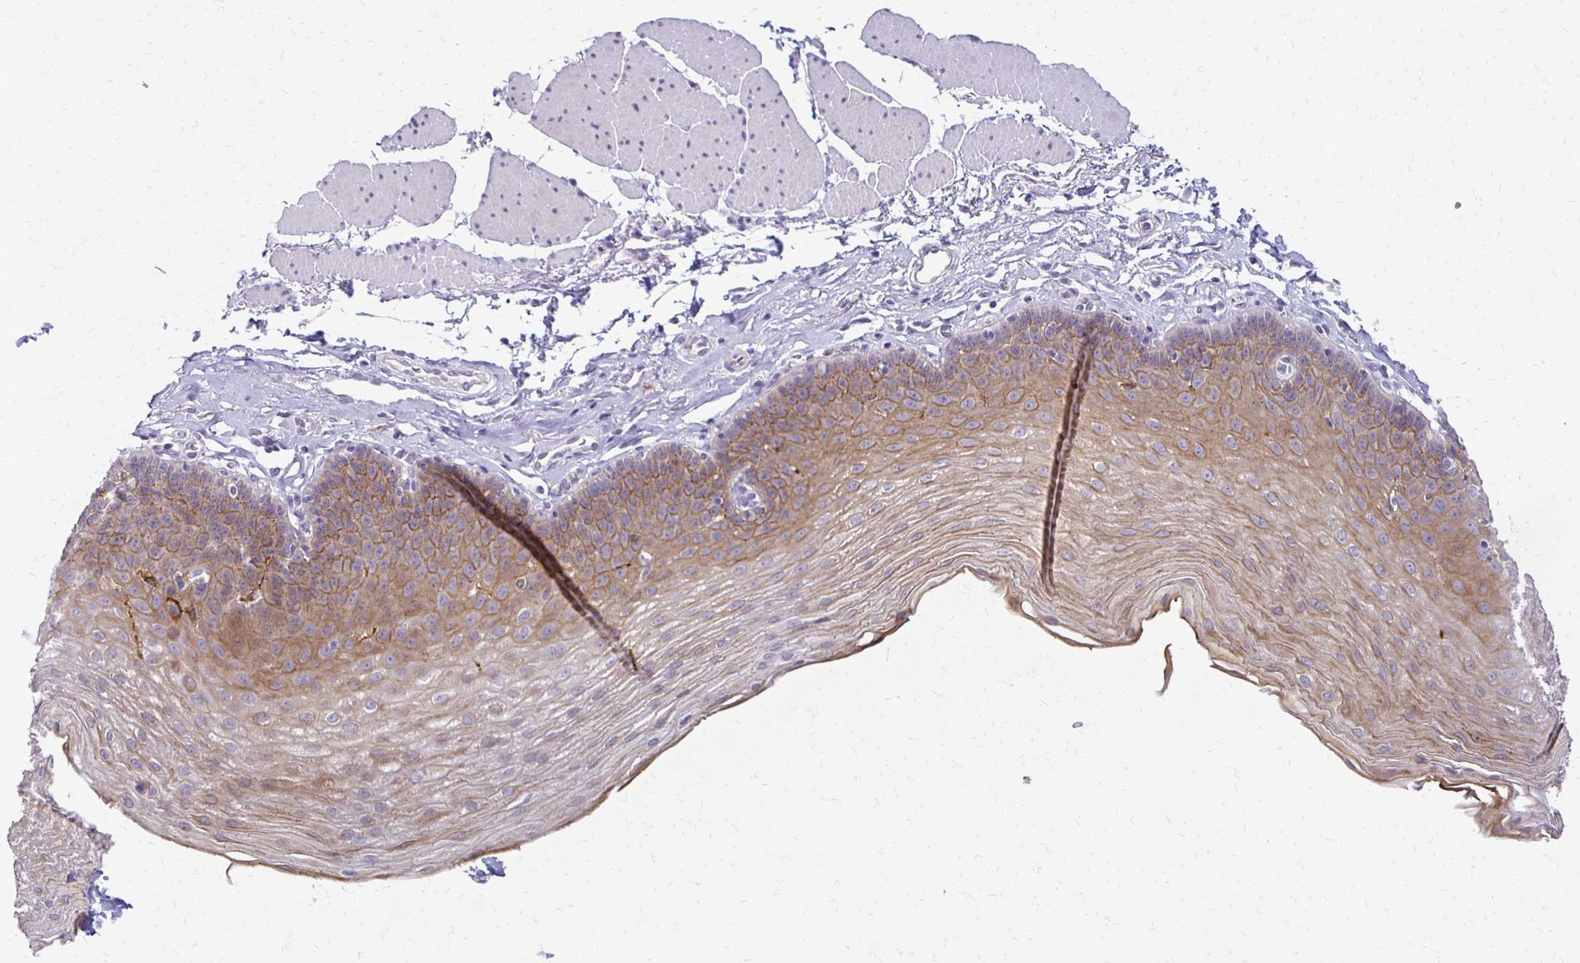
{"staining": {"intensity": "moderate", "quantity": ">75%", "location": "cytoplasmic/membranous"}, "tissue": "esophagus", "cell_type": "Squamous epithelial cells", "image_type": "normal", "snomed": [{"axis": "morphology", "description": "Normal tissue, NOS"}, {"axis": "topography", "description": "Esophagus"}], "caption": "Immunohistochemistry (IHC) micrograph of normal esophagus stained for a protein (brown), which exhibits medium levels of moderate cytoplasmic/membranous staining in approximately >75% of squamous epithelial cells.", "gene": "EPYC", "patient": {"sex": "female", "age": 81}}